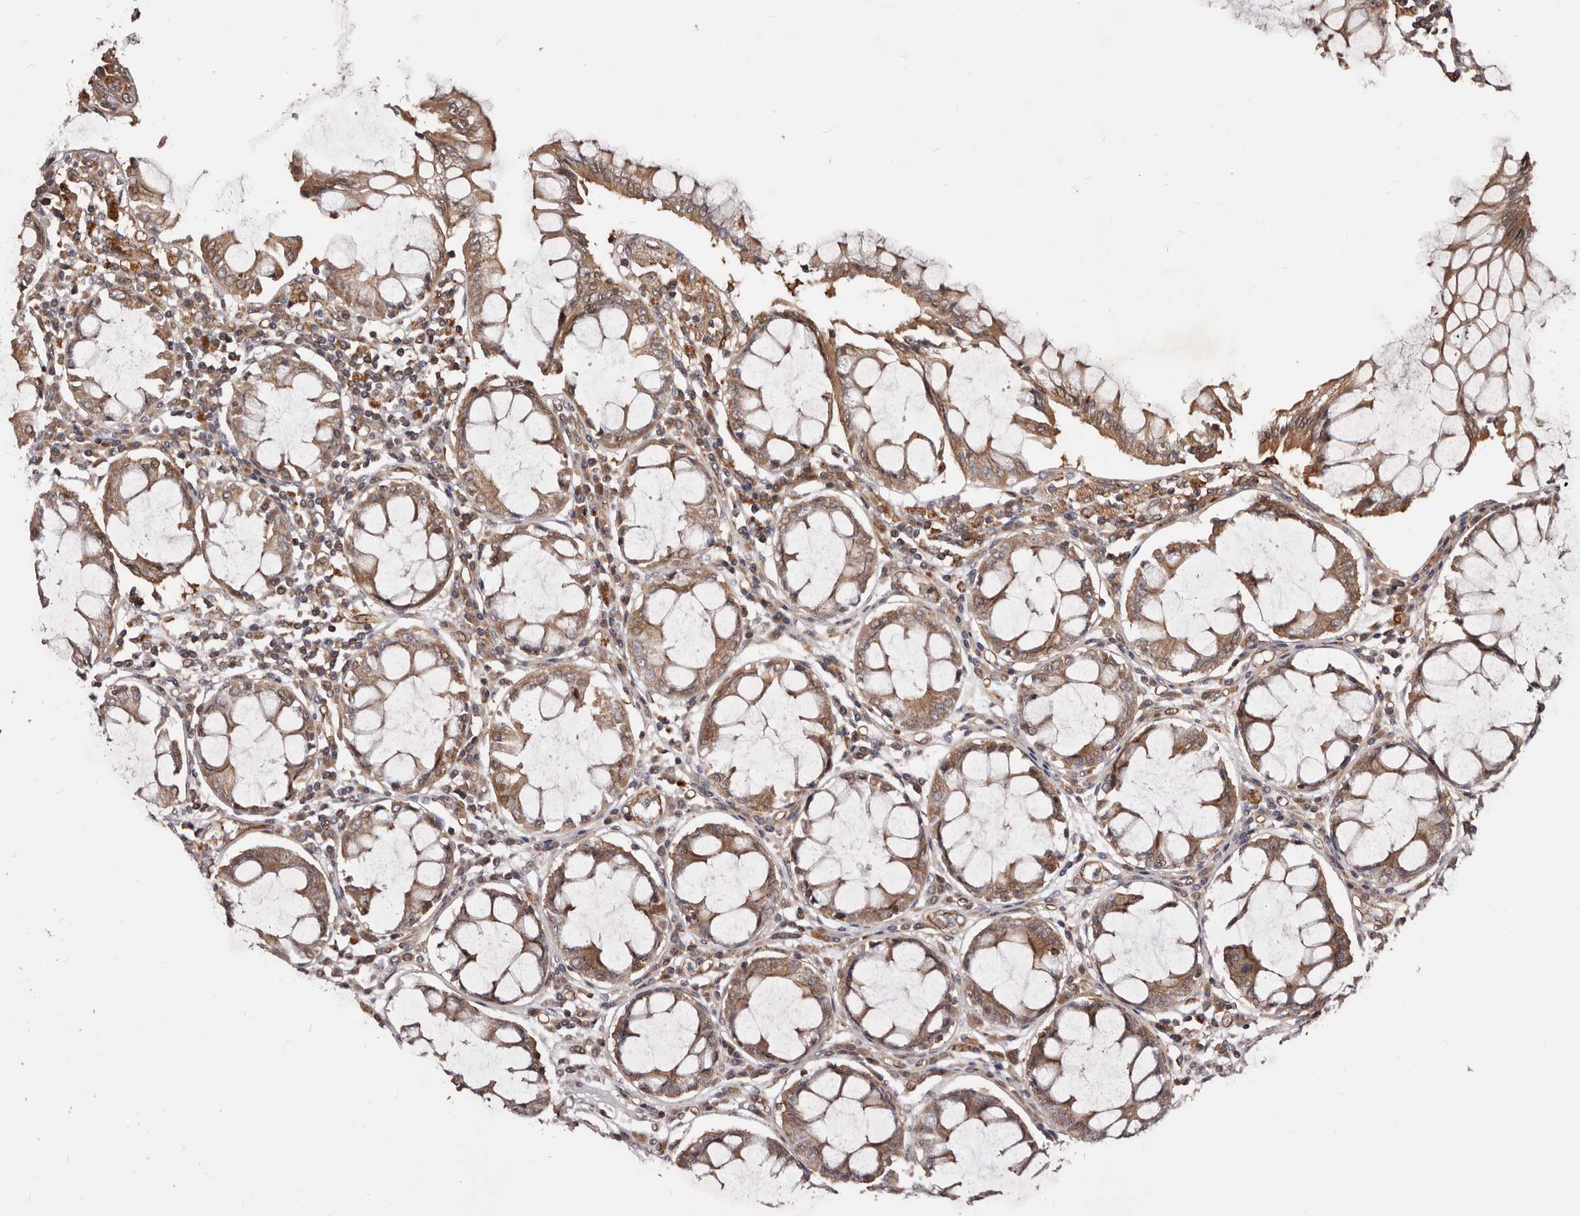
{"staining": {"intensity": "moderate", "quantity": ">75%", "location": "cytoplasmic/membranous"}, "tissue": "colorectal cancer", "cell_type": "Tumor cells", "image_type": "cancer", "snomed": [{"axis": "morphology", "description": "Adenocarcinoma, NOS"}, {"axis": "topography", "description": "Rectum"}], "caption": "Immunohistochemistry (IHC) (DAB) staining of colorectal cancer (adenocarcinoma) exhibits moderate cytoplasmic/membranous protein positivity in approximately >75% of tumor cells.", "gene": "GTPBP1", "patient": {"sex": "male", "age": 84}}